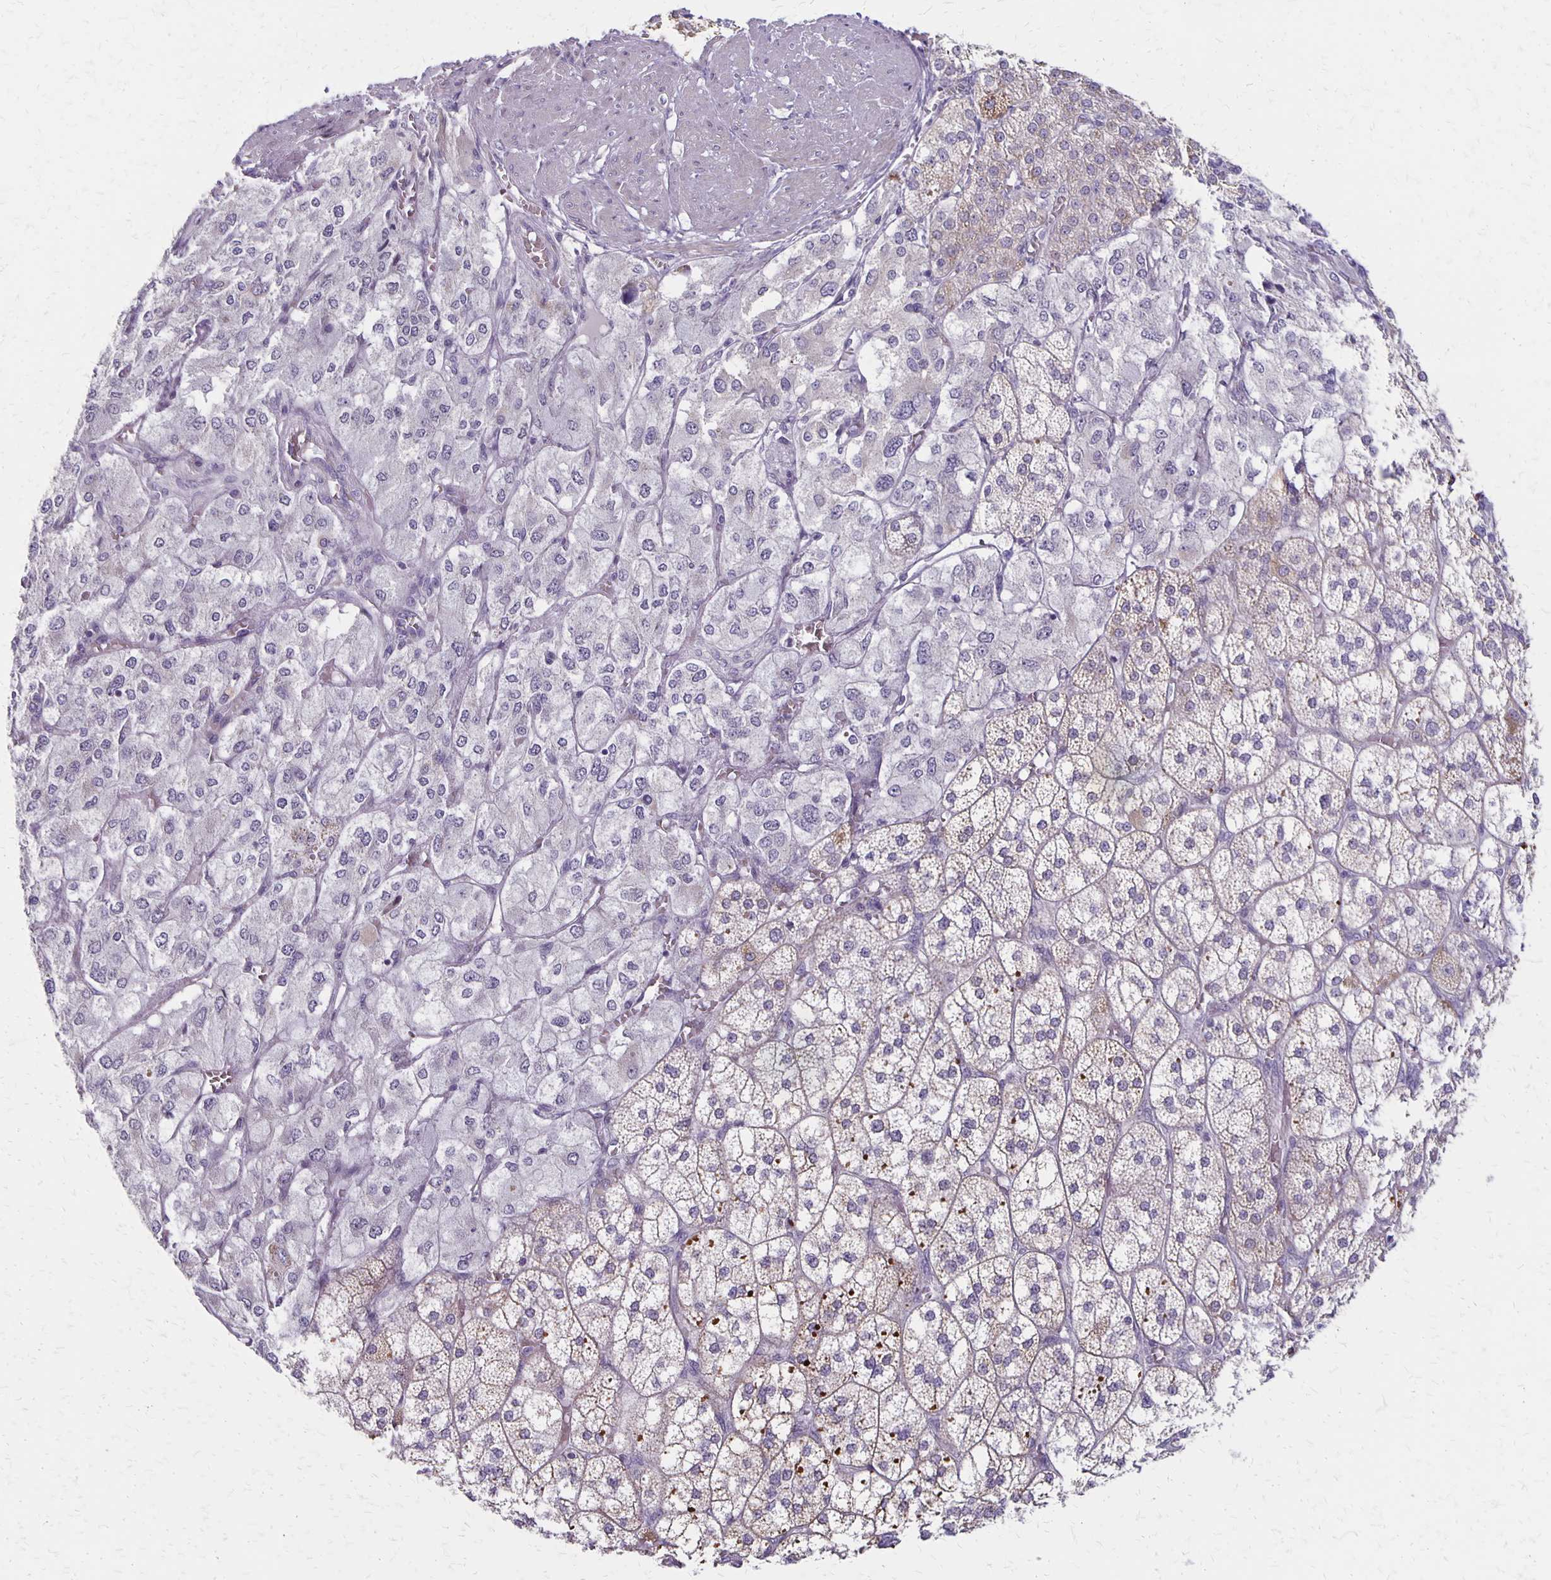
{"staining": {"intensity": "moderate", "quantity": "<25%", "location": "cytoplasmic/membranous"}, "tissue": "adrenal gland", "cell_type": "Glandular cells", "image_type": "normal", "snomed": [{"axis": "morphology", "description": "Normal tissue, NOS"}, {"axis": "topography", "description": "Adrenal gland"}], "caption": "Human adrenal gland stained with a brown dye reveals moderate cytoplasmic/membranous positive expression in about <25% of glandular cells.", "gene": "HOMER1", "patient": {"sex": "female", "age": 60}}